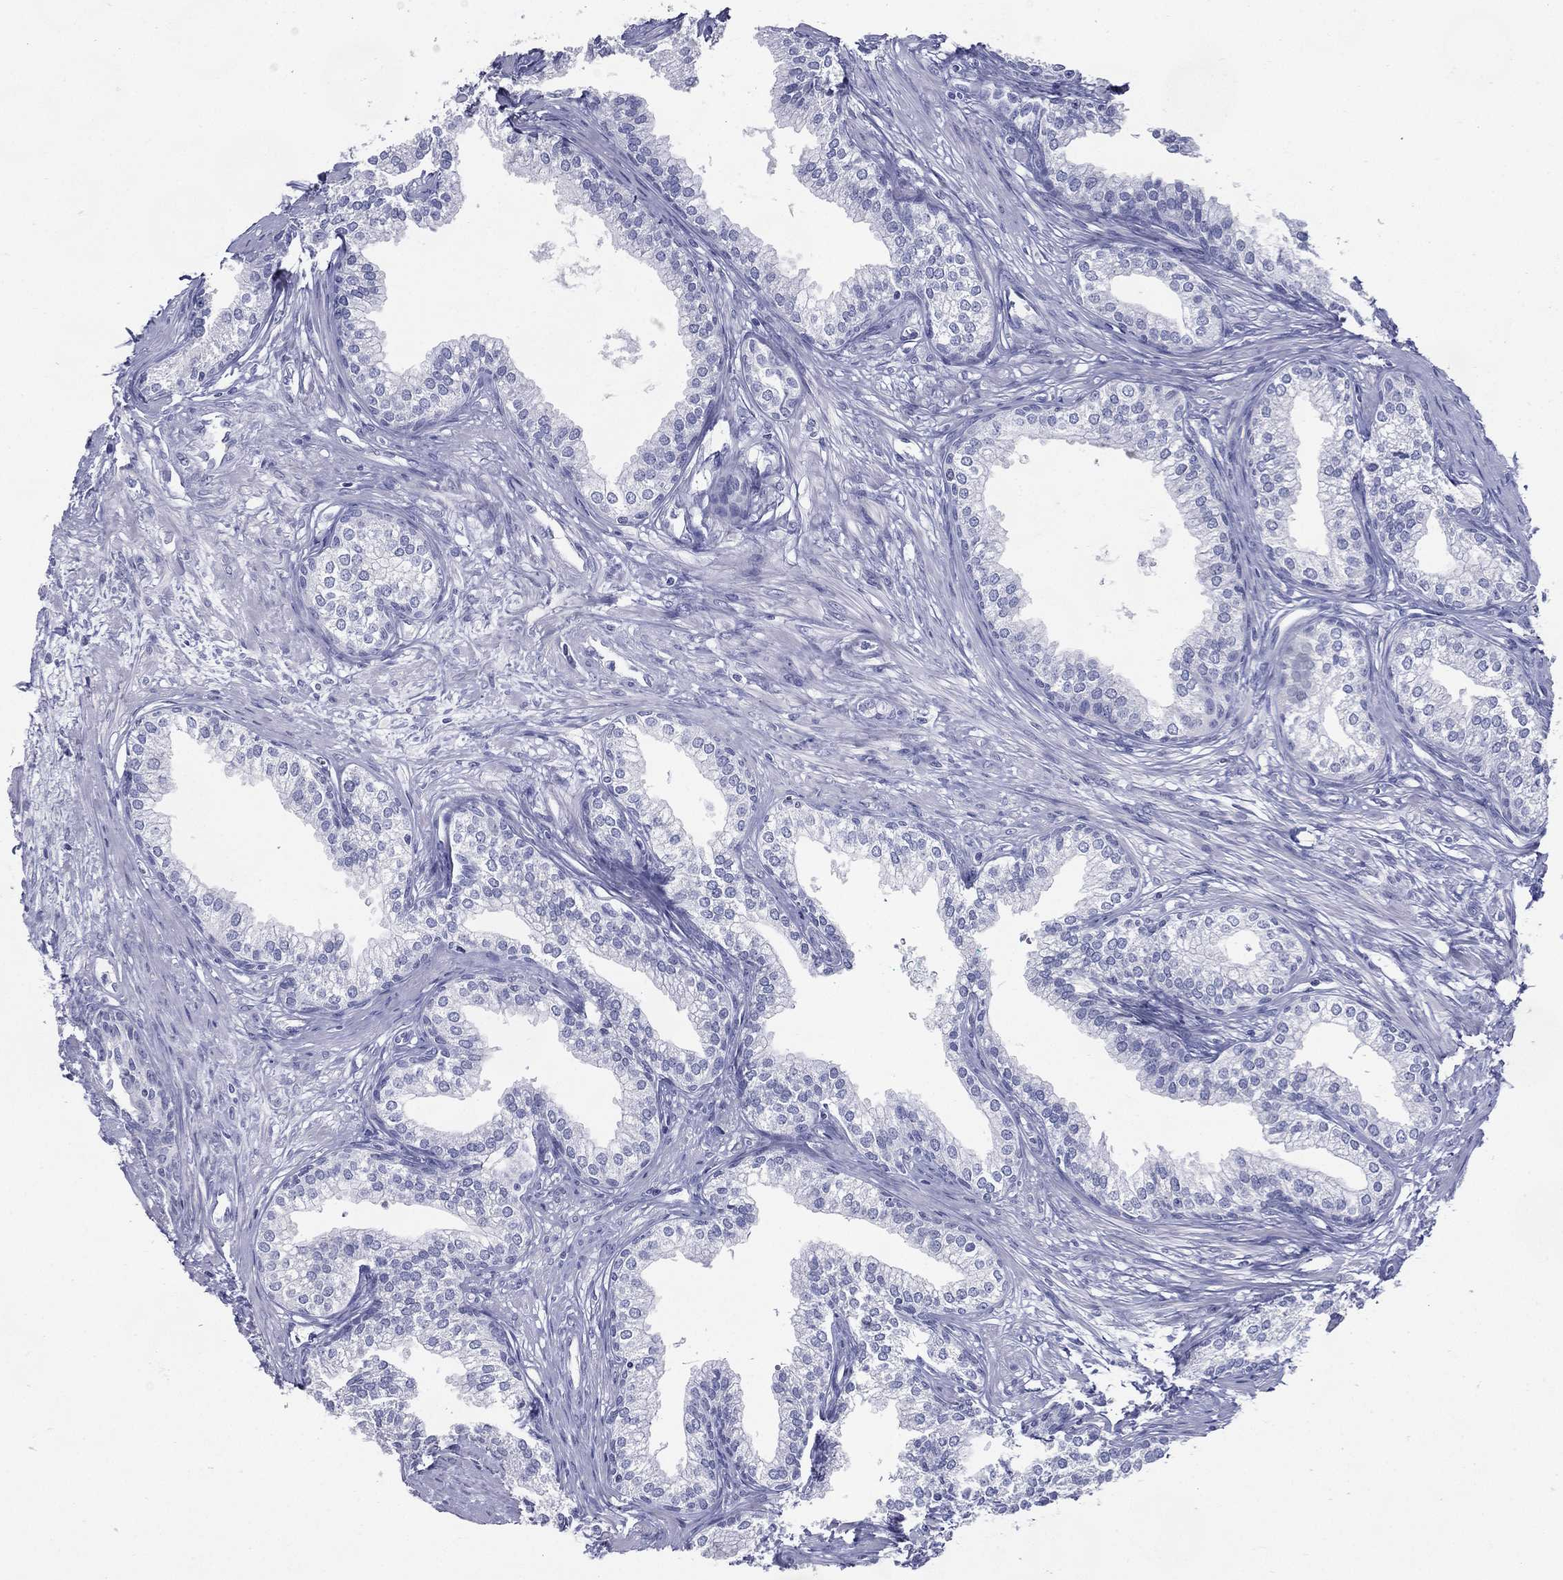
{"staining": {"intensity": "negative", "quantity": "none", "location": "none"}, "tissue": "prostate", "cell_type": "Glandular cells", "image_type": "normal", "snomed": [{"axis": "morphology", "description": "Normal tissue, NOS"}, {"axis": "topography", "description": "Prostate"}], "caption": "IHC photomicrograph of normal prostate stained for a protein (brown), which displays no expression in glandular cells. (Stains: DAB immunohistochemistry (IHC) with hematoxylin counter stain, Microscopy: brightfield microscopy at high magnification).", "gene": "KIF2C", "patient": {"sex": "male", "age": 65}}